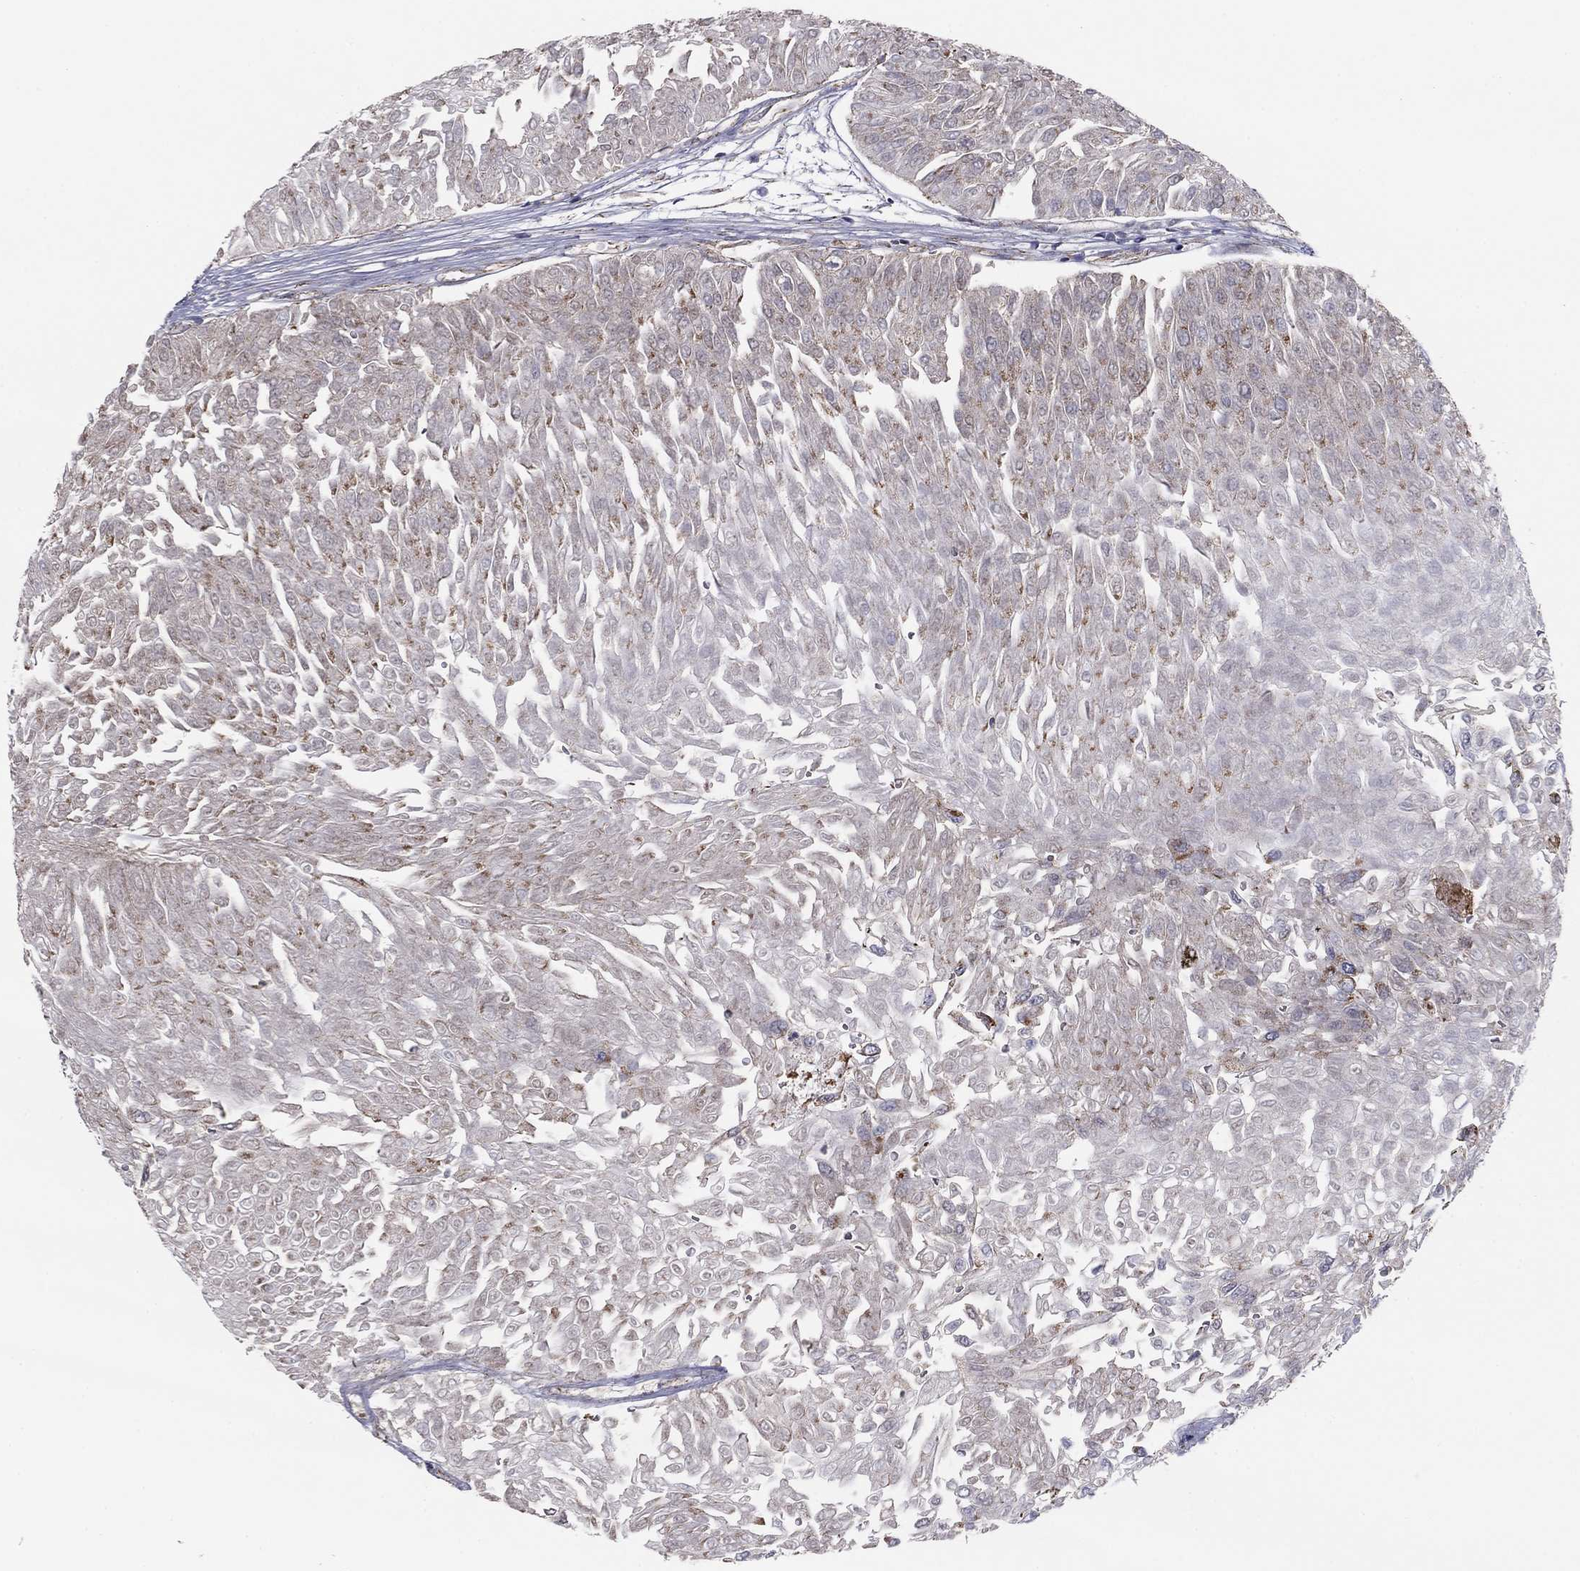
{"staining": {"intensity": "weak", "quantity": "<25%", "location": "cytoplasmic/membranous"}, "tissue": "urothelial cancer", "cell_type": "Tumor cells", "image_type": "cancer", "snomed": [{"axis": "morphology", "description": "Urothelial carcinoma, Low grade"}, {"axis": "topography", "description": "Urinary bladder"}], "caption": "A histopathology image of human low-grade urothelial carcinoma is negative for staining in tumor cells. (Stains: DAB immunohistochemistry with hematoxylin counter stain, Microscopy: brightfield microscopy at high magnification).", "gene": "NDUFV1", "patient": {"sex": "male", "age": 67}}